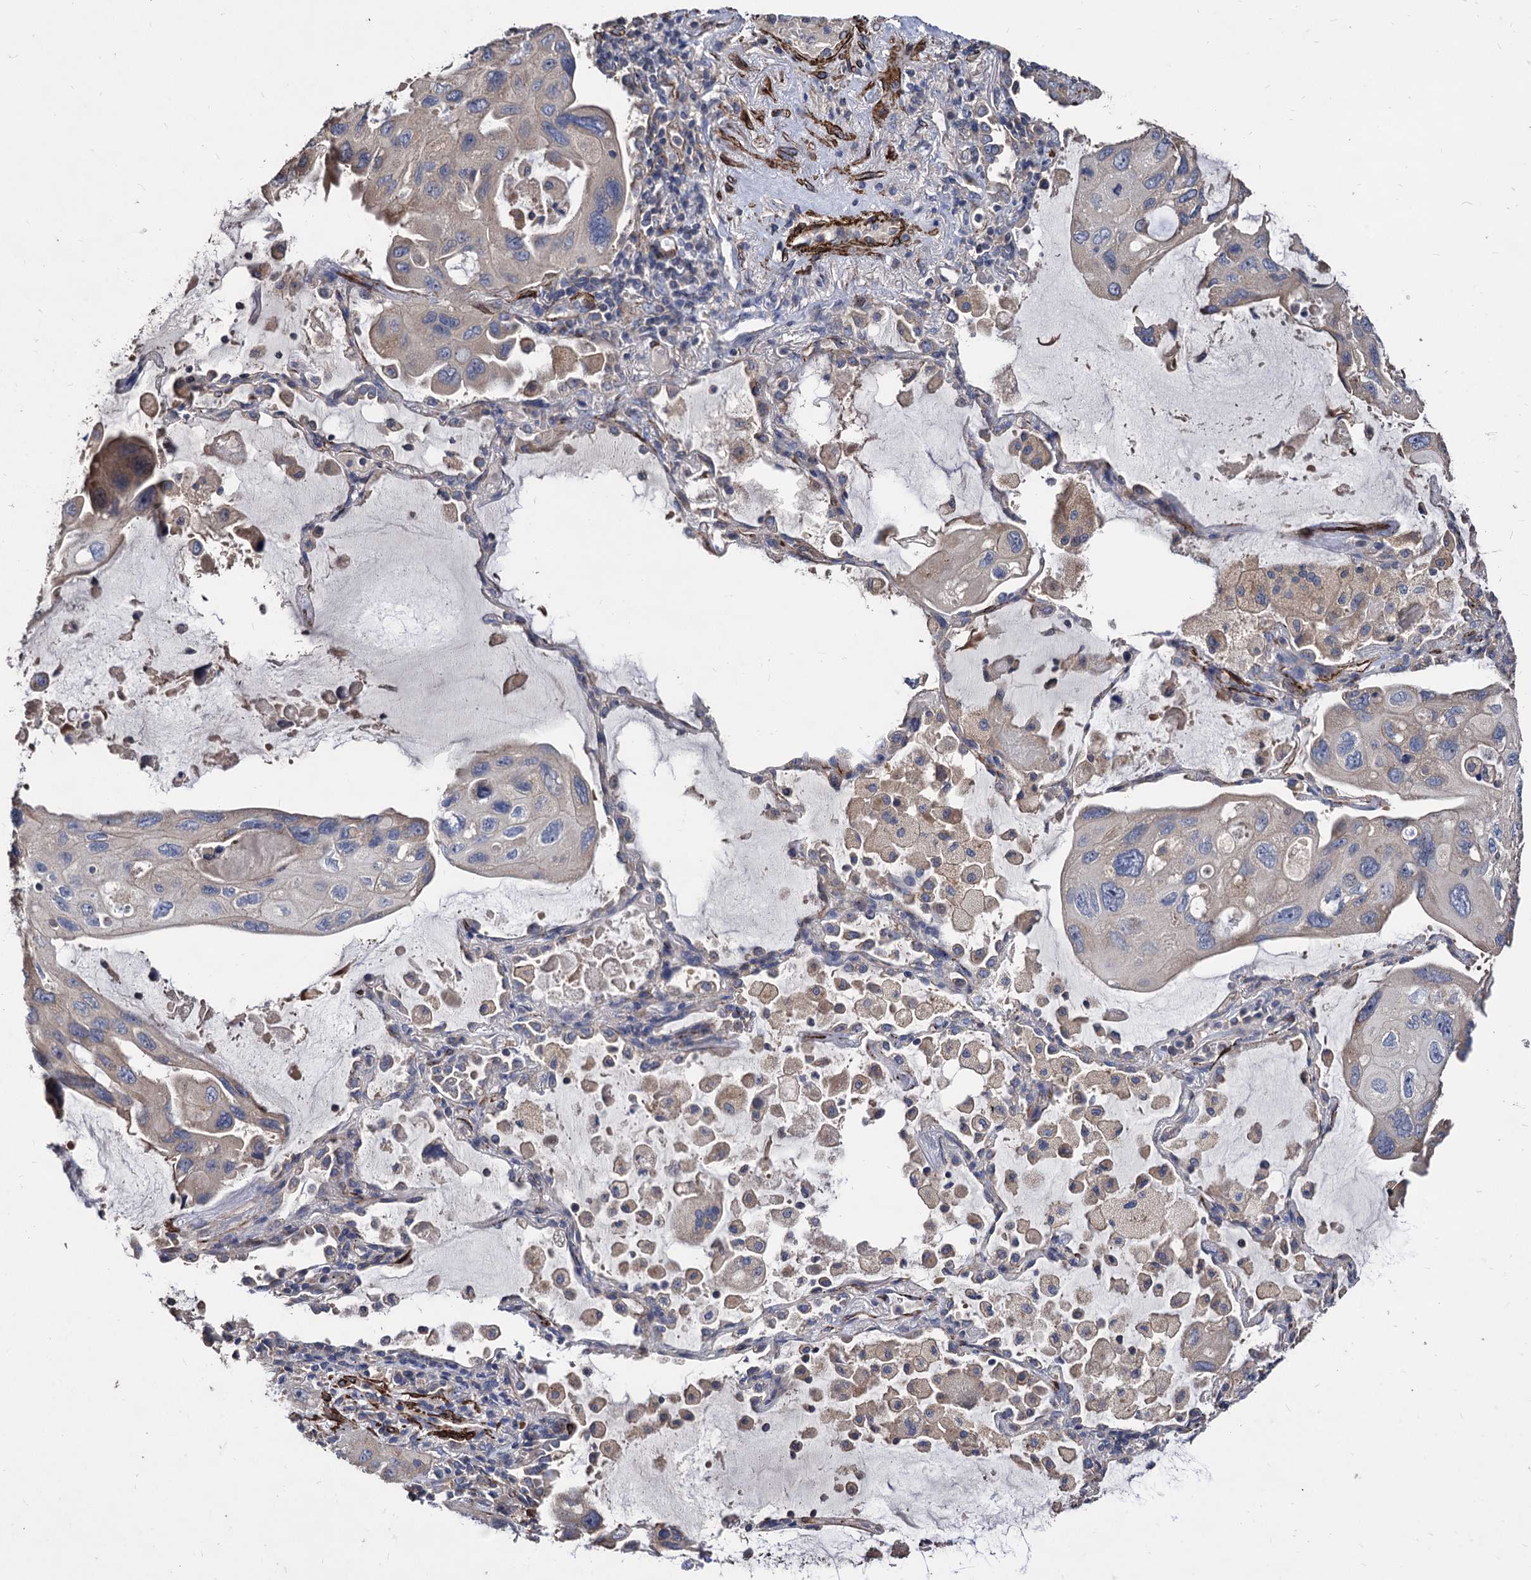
{"staining": {"intensity": "negative", "quantity": "none", "location": "none"}, "tissue": "lung cancer", "cell_type": "Tumor cells", "image_type": "cancer", "snomed": [{"axis": "morphology", "description": "Squamous cell carcinoma, NOS"}, {"axis": "topography", "description": "Lung"}], "caption": "A high-resolution micrograph shows IHC staining of lung cancer, which displays no significant expression in tumor cells.", "gene": "WDR11", "patient": {"sex": "female", "age": 73}}